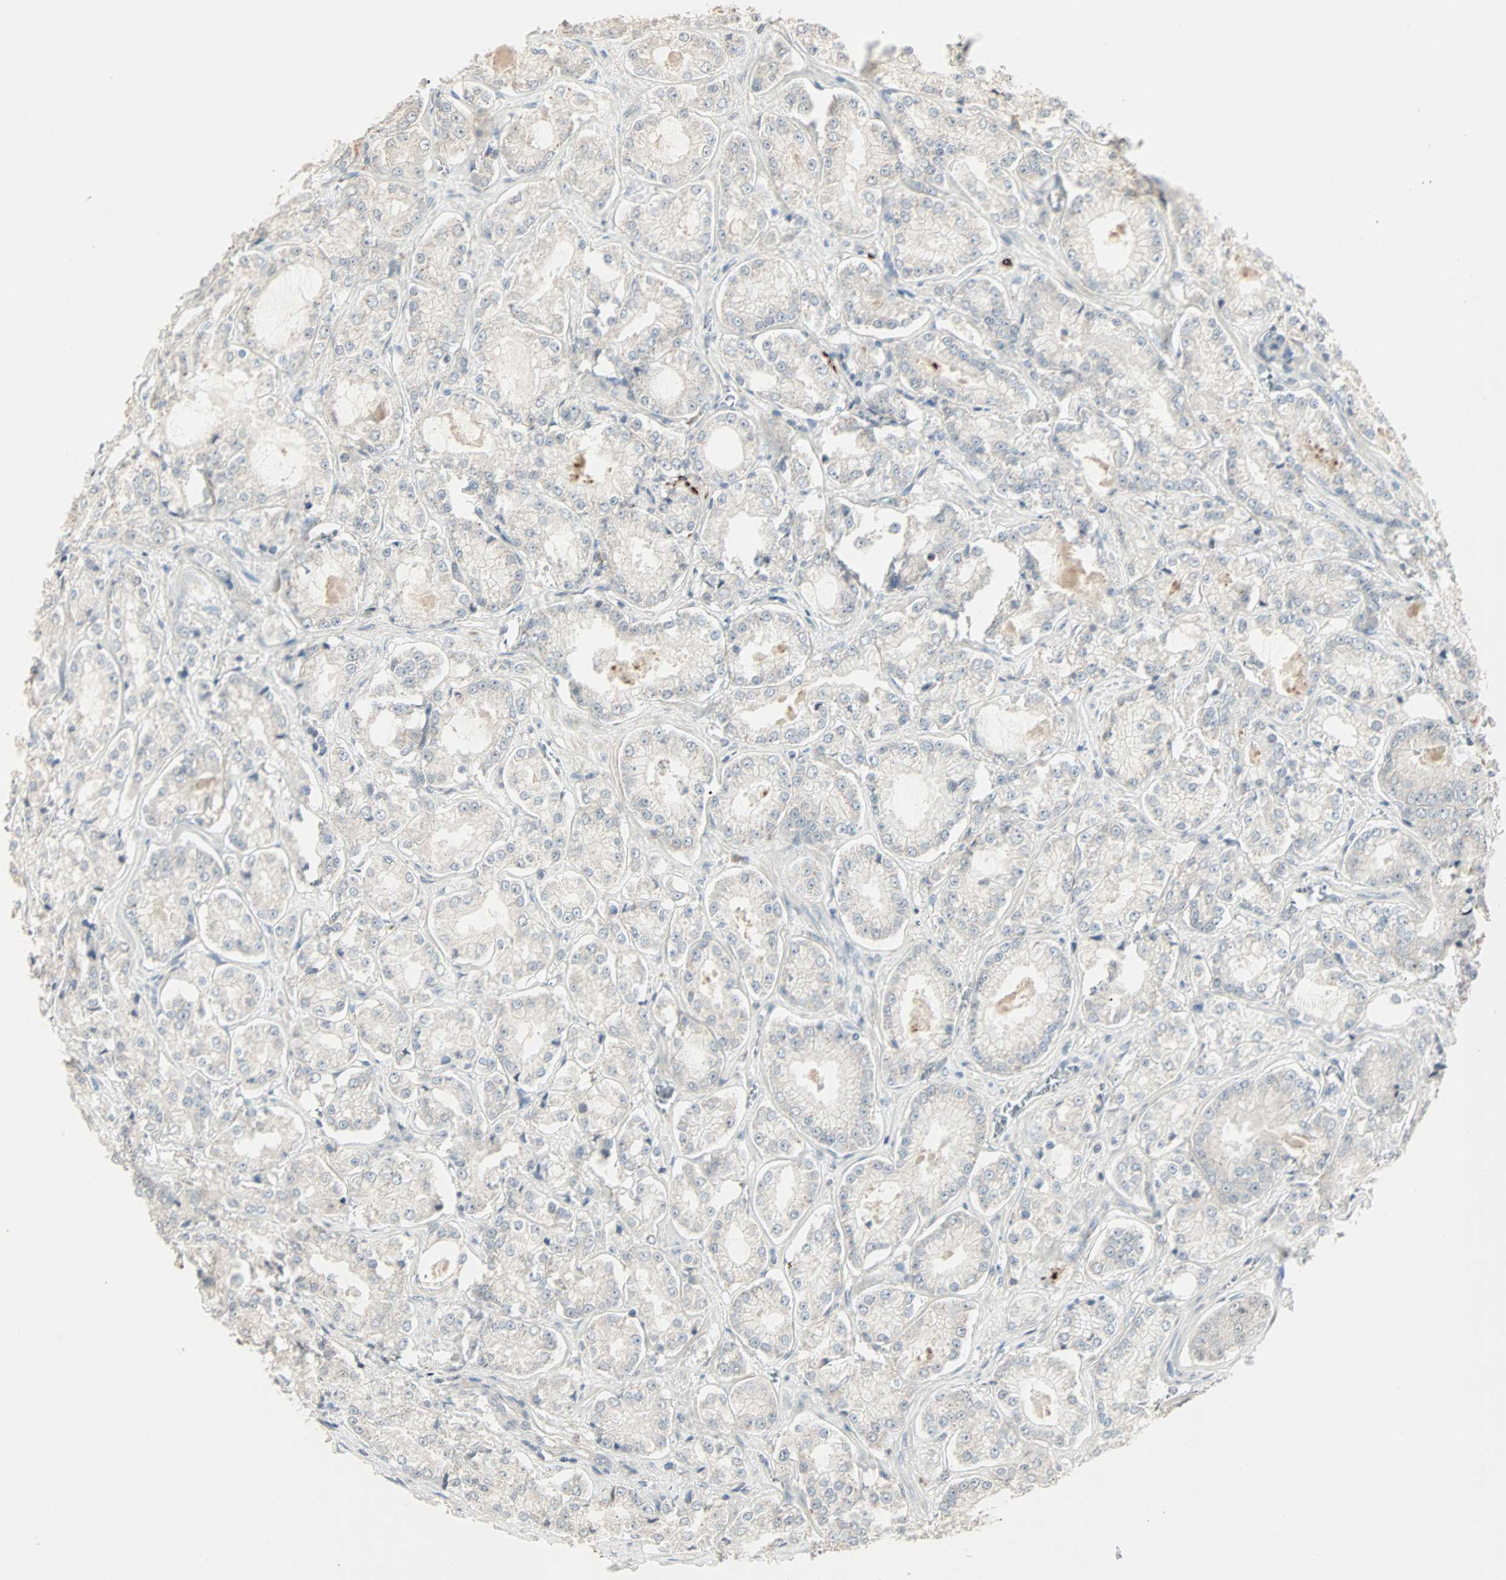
{"staining": {"intensity": "weak", "quantity": "25%-75%", "location": "cytoplasmic/membranous,nuclear"}, "tissue": "prostate cancer", "cell_type": "Tumor cells", "image_type": "cancer", "snomed": [{"axis": "morphology", "description": "Adenocarcinoma, High grade"}, {"axis": "topography", "description": "Prostate"}], "caption": "The histopathology image shows immunohistochemical staining of prostate cancer. There is weak cytoplasmic/membranous and nuclear expression is seen in about 25%-75% of tumor cells.", "gene": "KDM4A", "patient": {"sex": "male", "age": 73}}